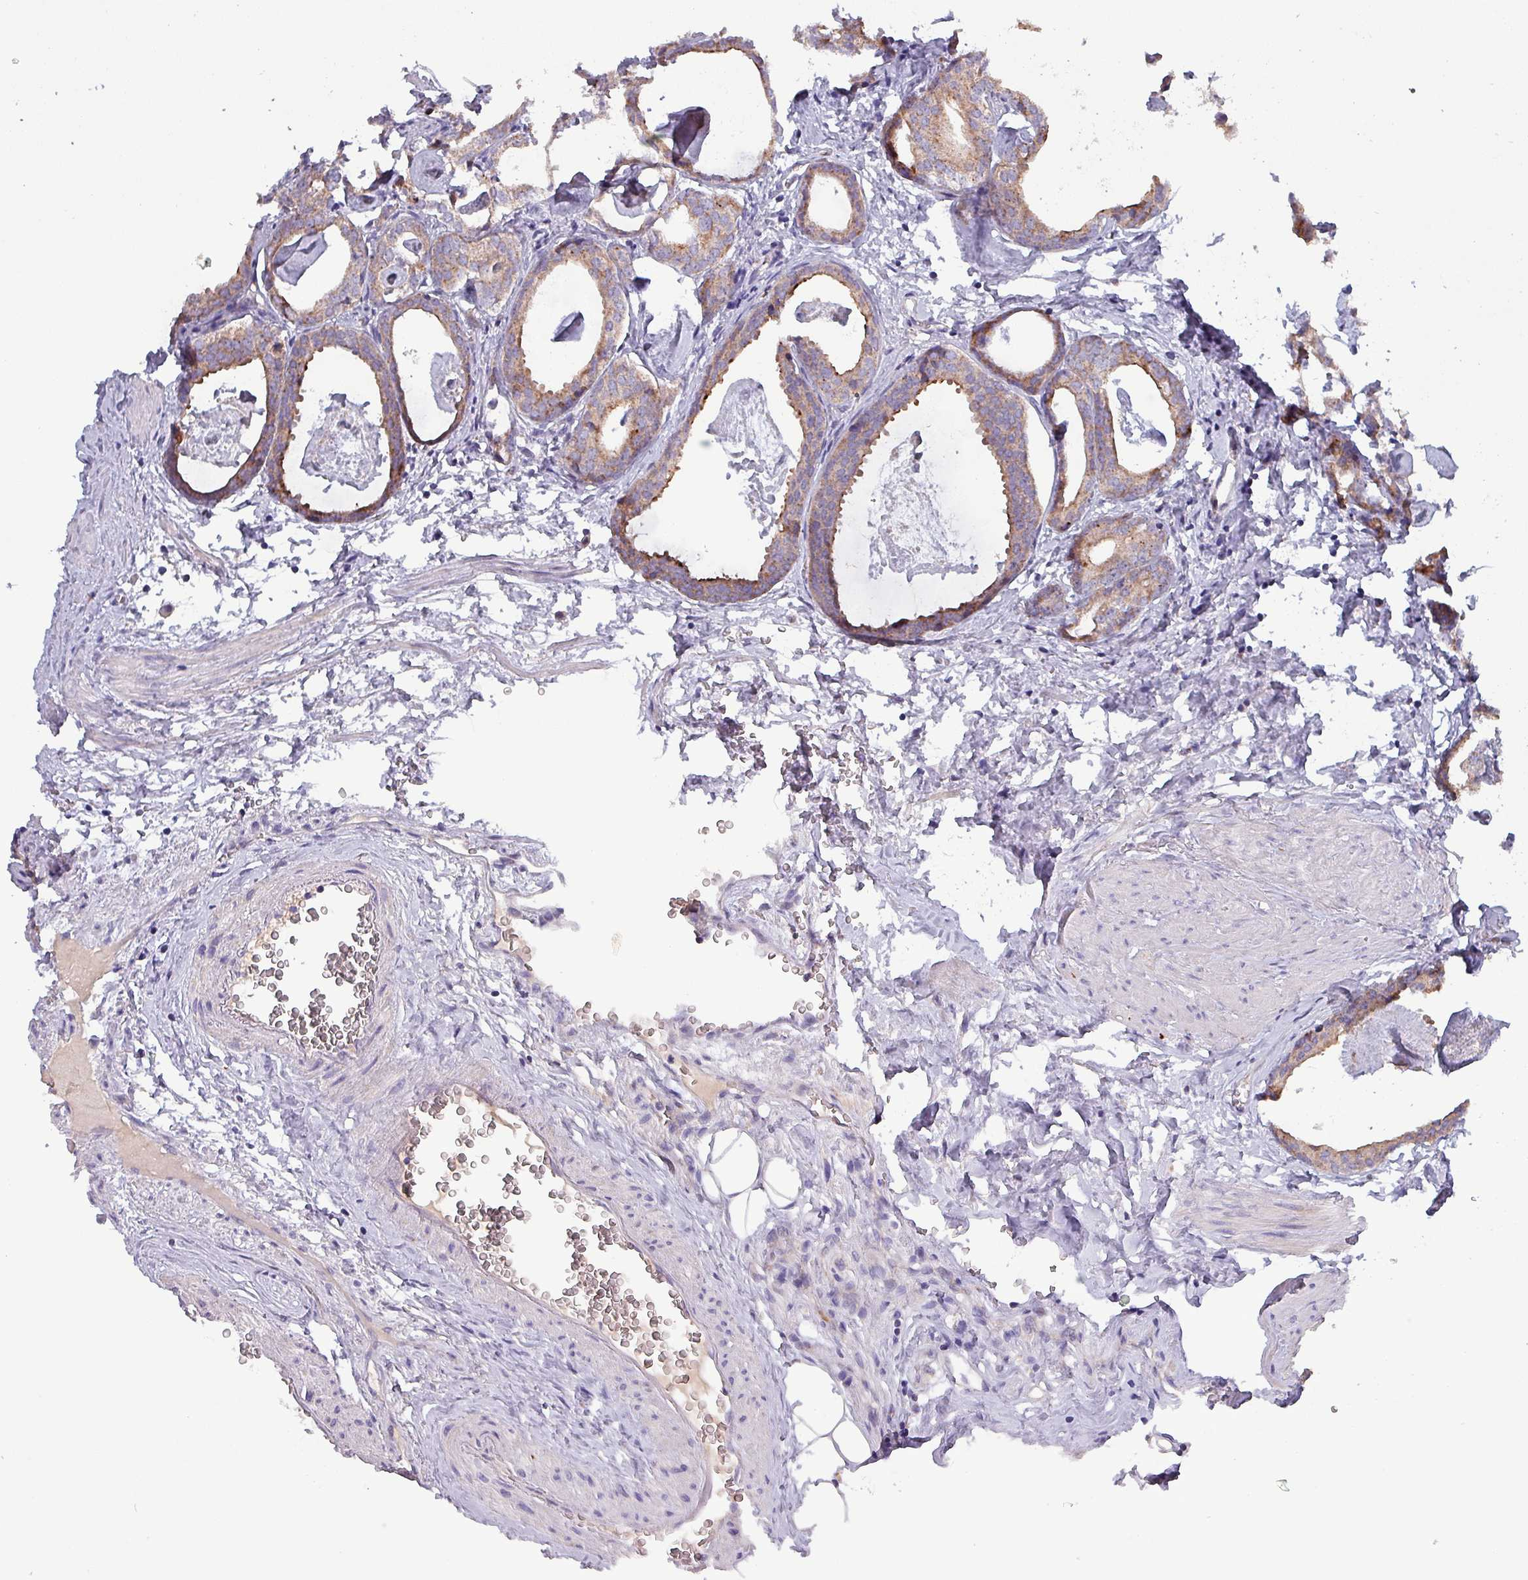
{"staining": {"intensity": "moderate", "quantity": ">75%", "location": "cytoplasmic/membranous"}, "tissue": "prostate cancer", "cell_type": "Tumor cells", "image_type": "cancer", "snomed": [{"axis": "morphology", "description": "Adenocarcinoma, Low grade"}, {"axis": "topography", "description": "Prostate"}], "caption": "A photomicrograph showing moderate cytoplasmic/membranous expression in approximately >75% of tumor cells in prostate cancer (low-grade adenocarcinoma), as visualized by brown immunohistochemical staining.", "gene": "ZNF322", "patient": {"sex": "male", "age": 71}}